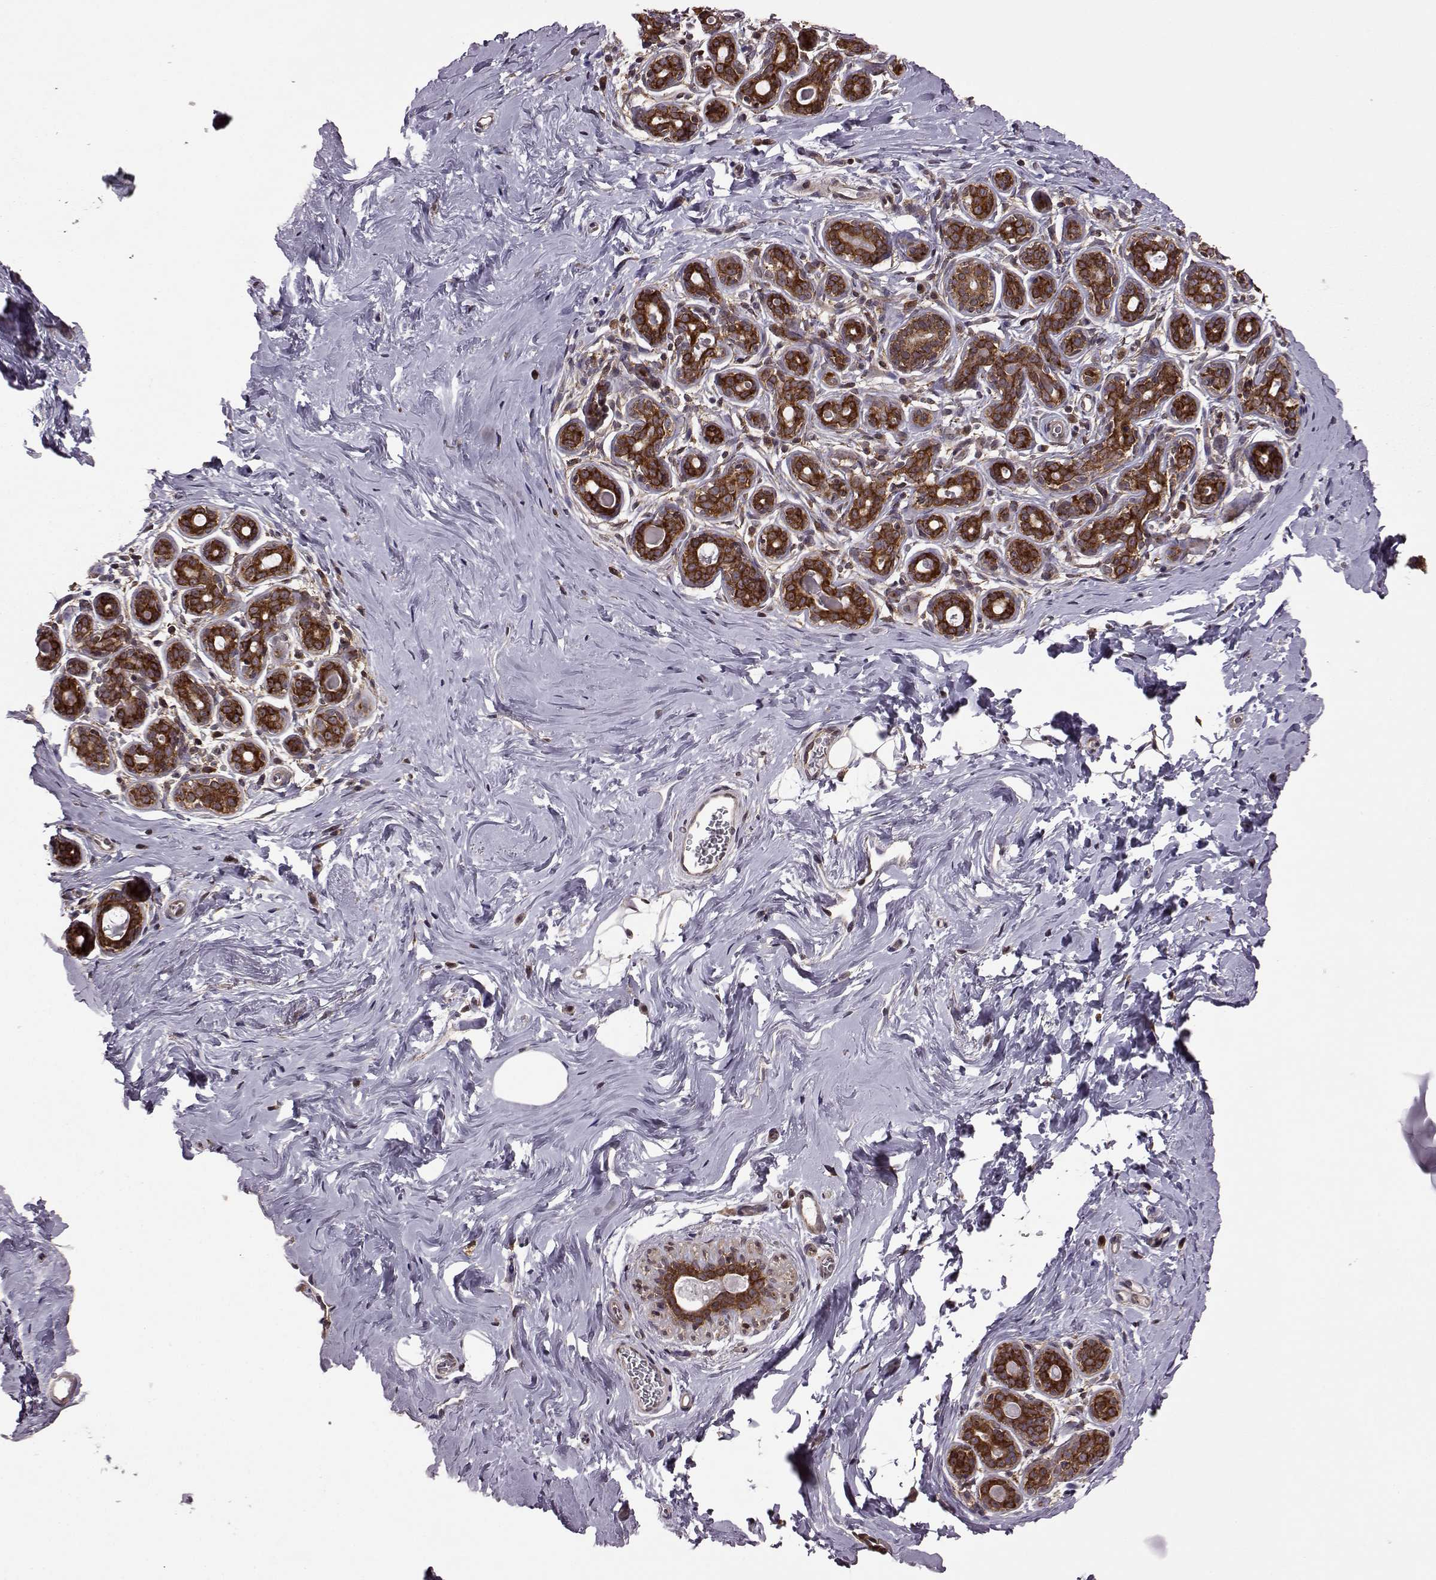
{"staining": {"intensity": "negative", "quantity": "none", "location": "none"}, "tissue": "breast", "cell_type": "Adipocytes", "image_type": "normal", "snomed": [{"axis": "morphology", "description": "Normal tissue, NOS"}, {"axis": "topography", "description": "Skin"}, {"axis": "topography", "description": "Breast"}], "caption": "IHC photomicrograph of unremarkable breast: human breast stained with DAB (3,3'-diaminobenzidine) exhibits no significant protein staining in adipocytes. Nuclei are stained in blue.", "gene": "URI1", "patient": {"sex": "female", "age": 43}}